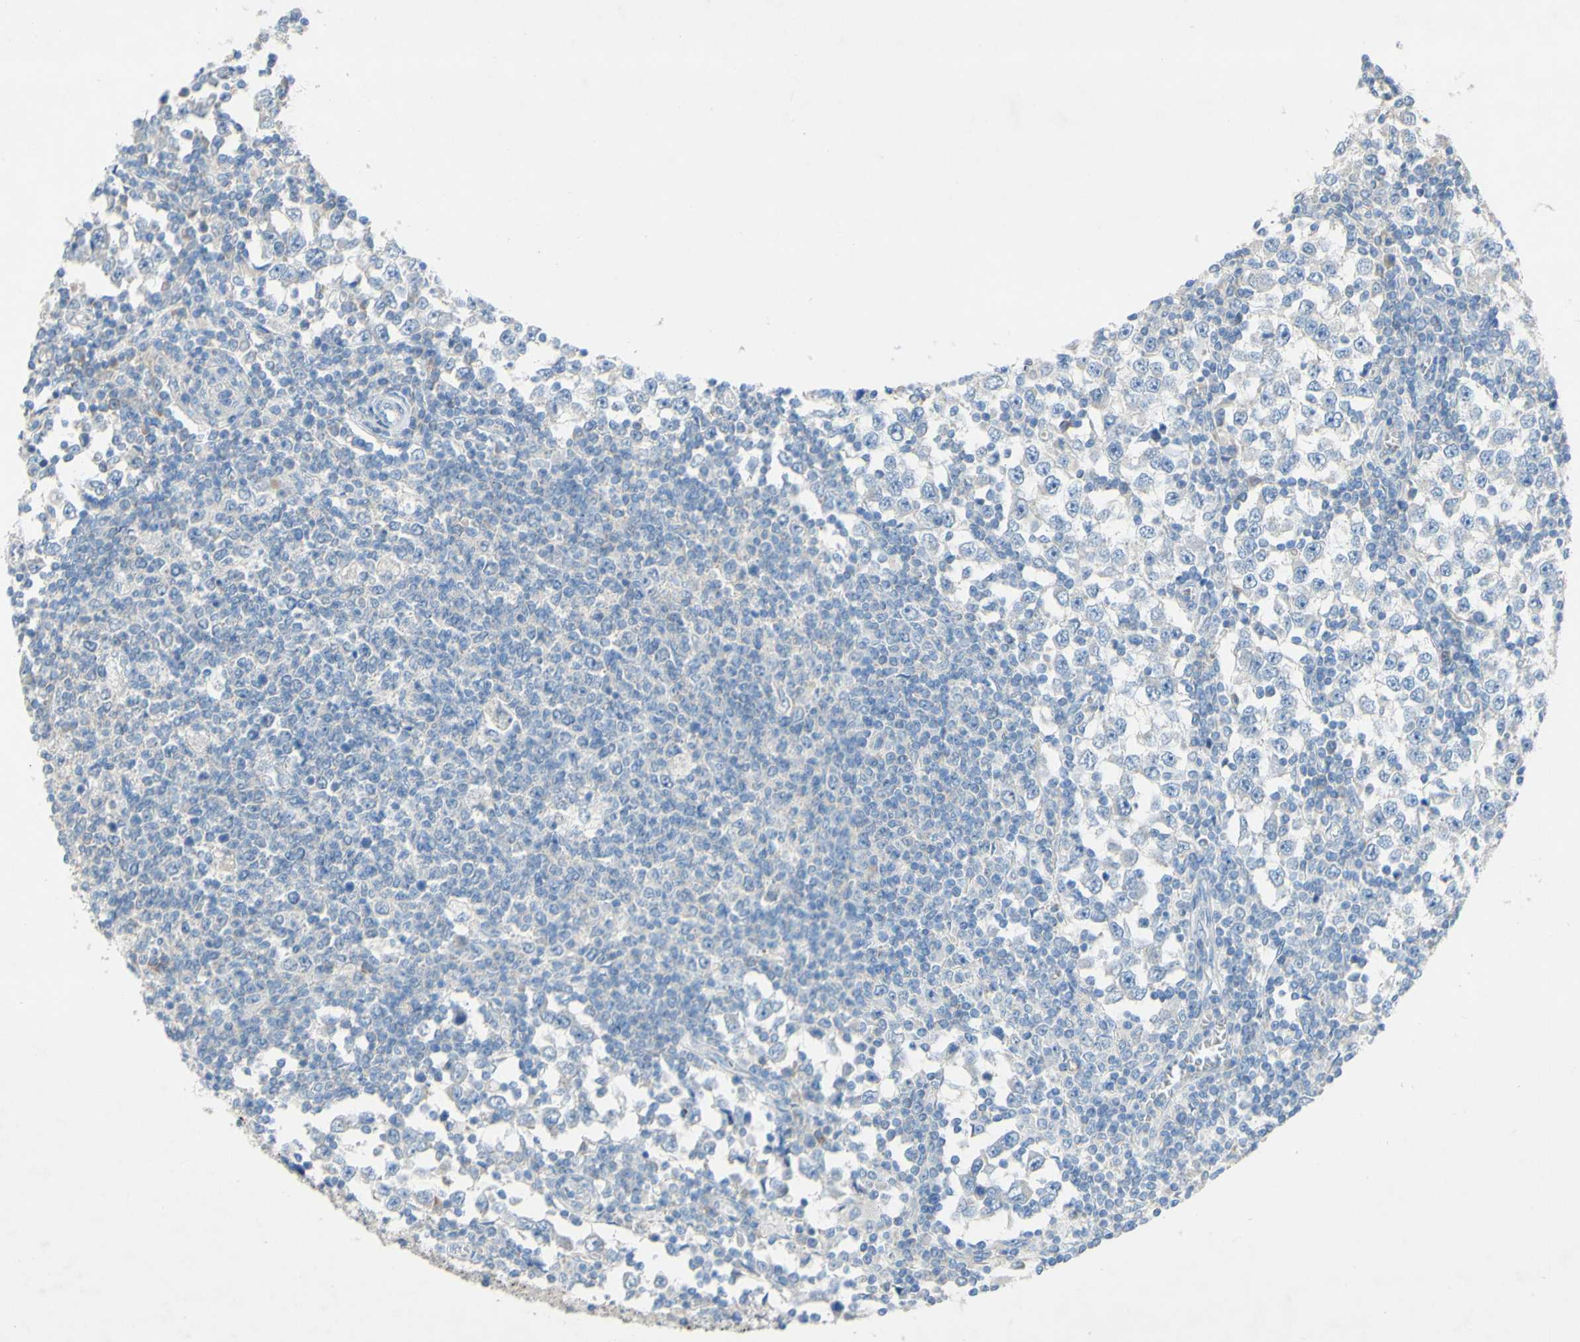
{"staining": {"intensity": "negative", "quantity": "none", "location": "none"}, "tissue": "testis cancer", "cell_type": "Tumor cells", "image_type": "cancer", "snomed": [{"axis": "morphology", "description": "Seminoma, NOS"}, {"axis": "topography", "description": "Testis"}], "caption": "Immunohistochemistry of human testis cancer (seminoma) shows no staining in tumor cells. Brightfield microscopy of immunohistochemistry stained with DAB (brown) and hematoxylin (blue), captured at high magnification.", "gene": "ACADL", "patient": {"sex": "male", "age": 65}}